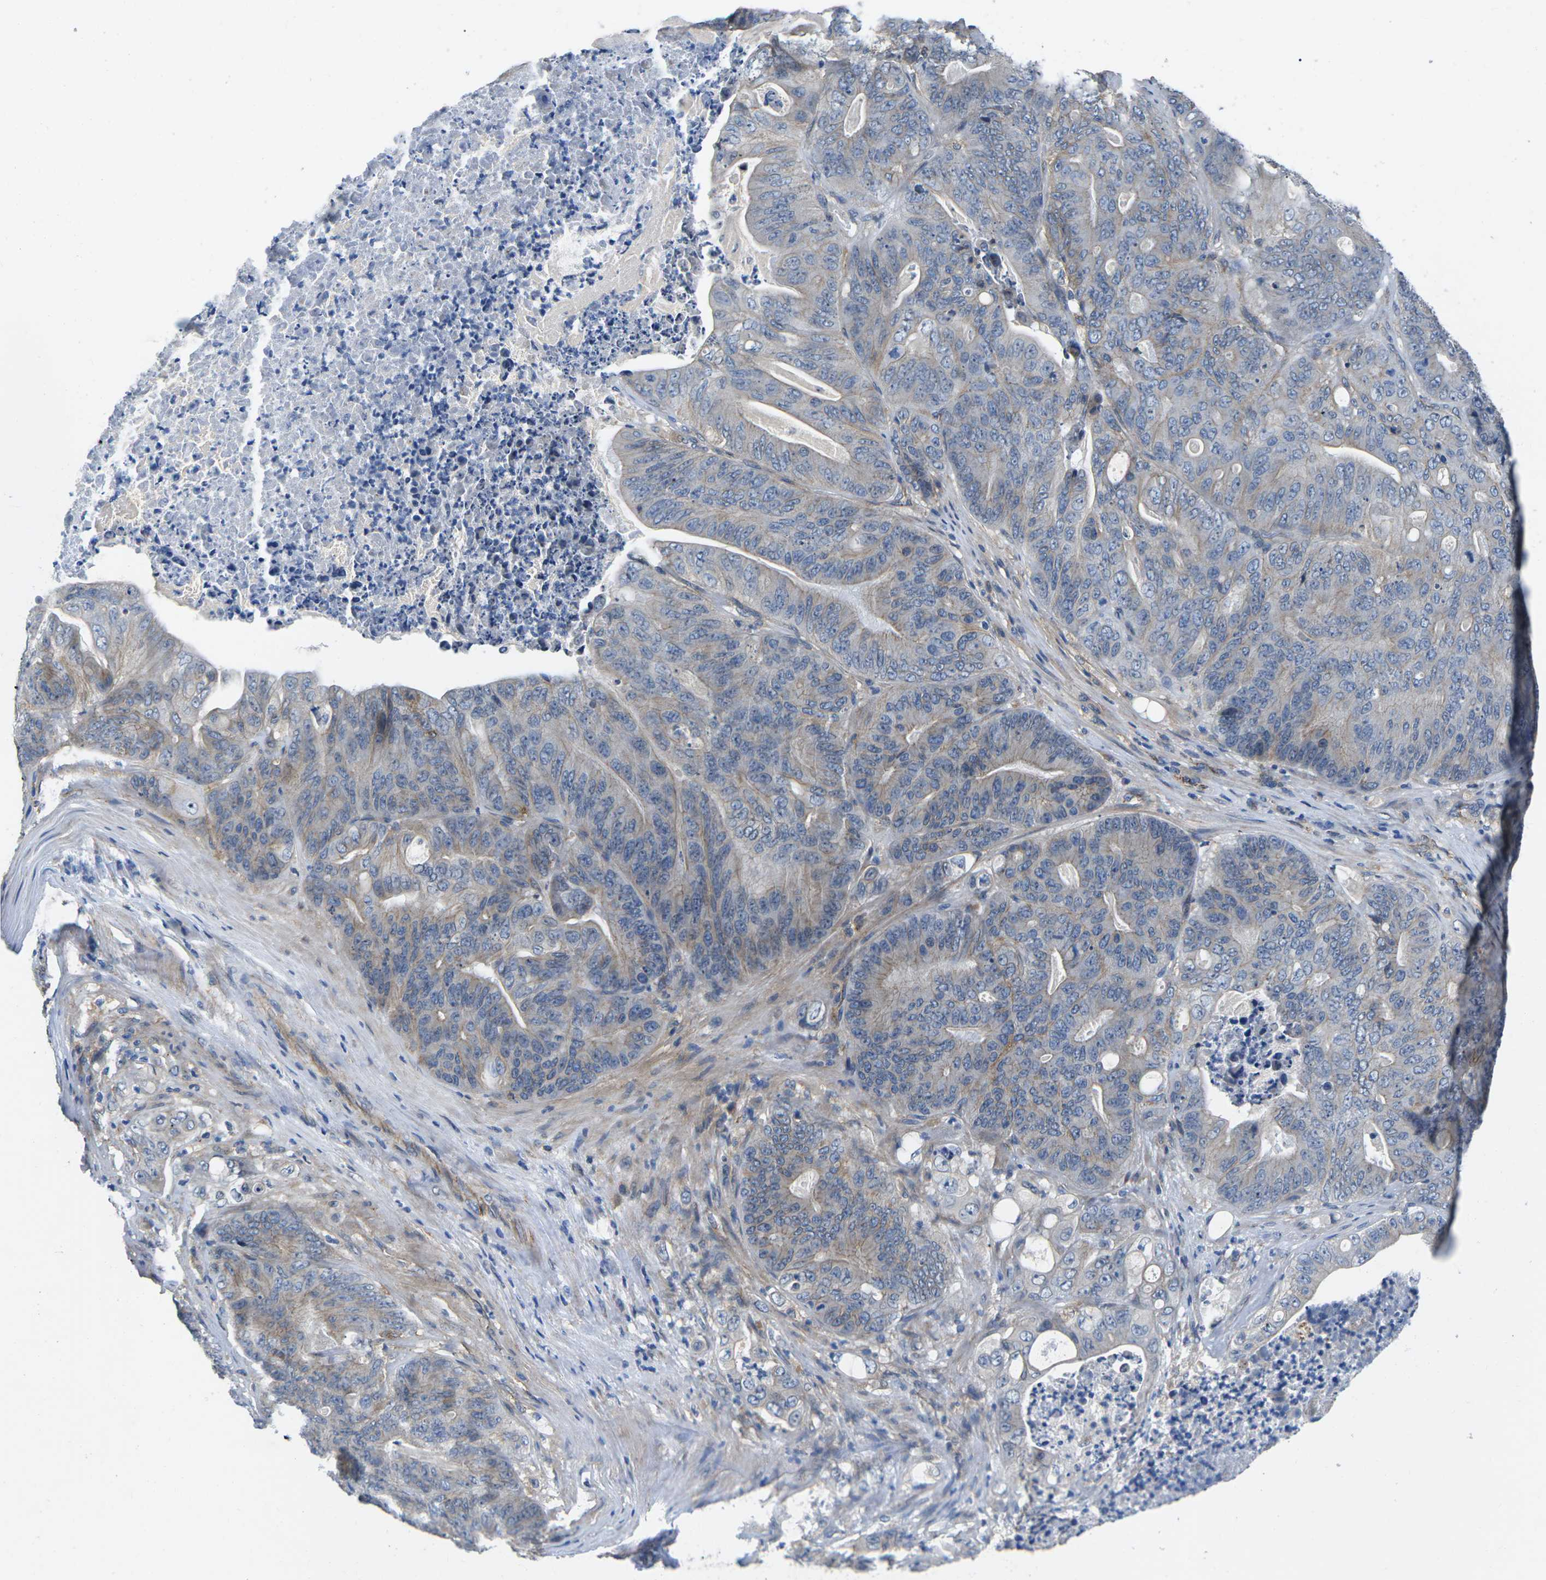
{"staining": {"intensity": "weak", "quantity": "25%-75%", "location": "cytoplasmic/membranous"}, "tissue": "stomach cancer", "cell_type": "Tumor cells", "image_type": "cancer", "snomed": [{"axis": "morphology", "description": "Adenocarcinoma, NOS"}, {"axis": "topography", "description": "Stomach"}], "caption": "Immunohistochemistry of stomach cancer (adenocarcinoma) exhibits low levels of weak cytoplasmic/membranous expression in approximately 25%-75% of tumor cells.", "gene": "CTNND1", "patient": {"sex": "female", "age": 73}}